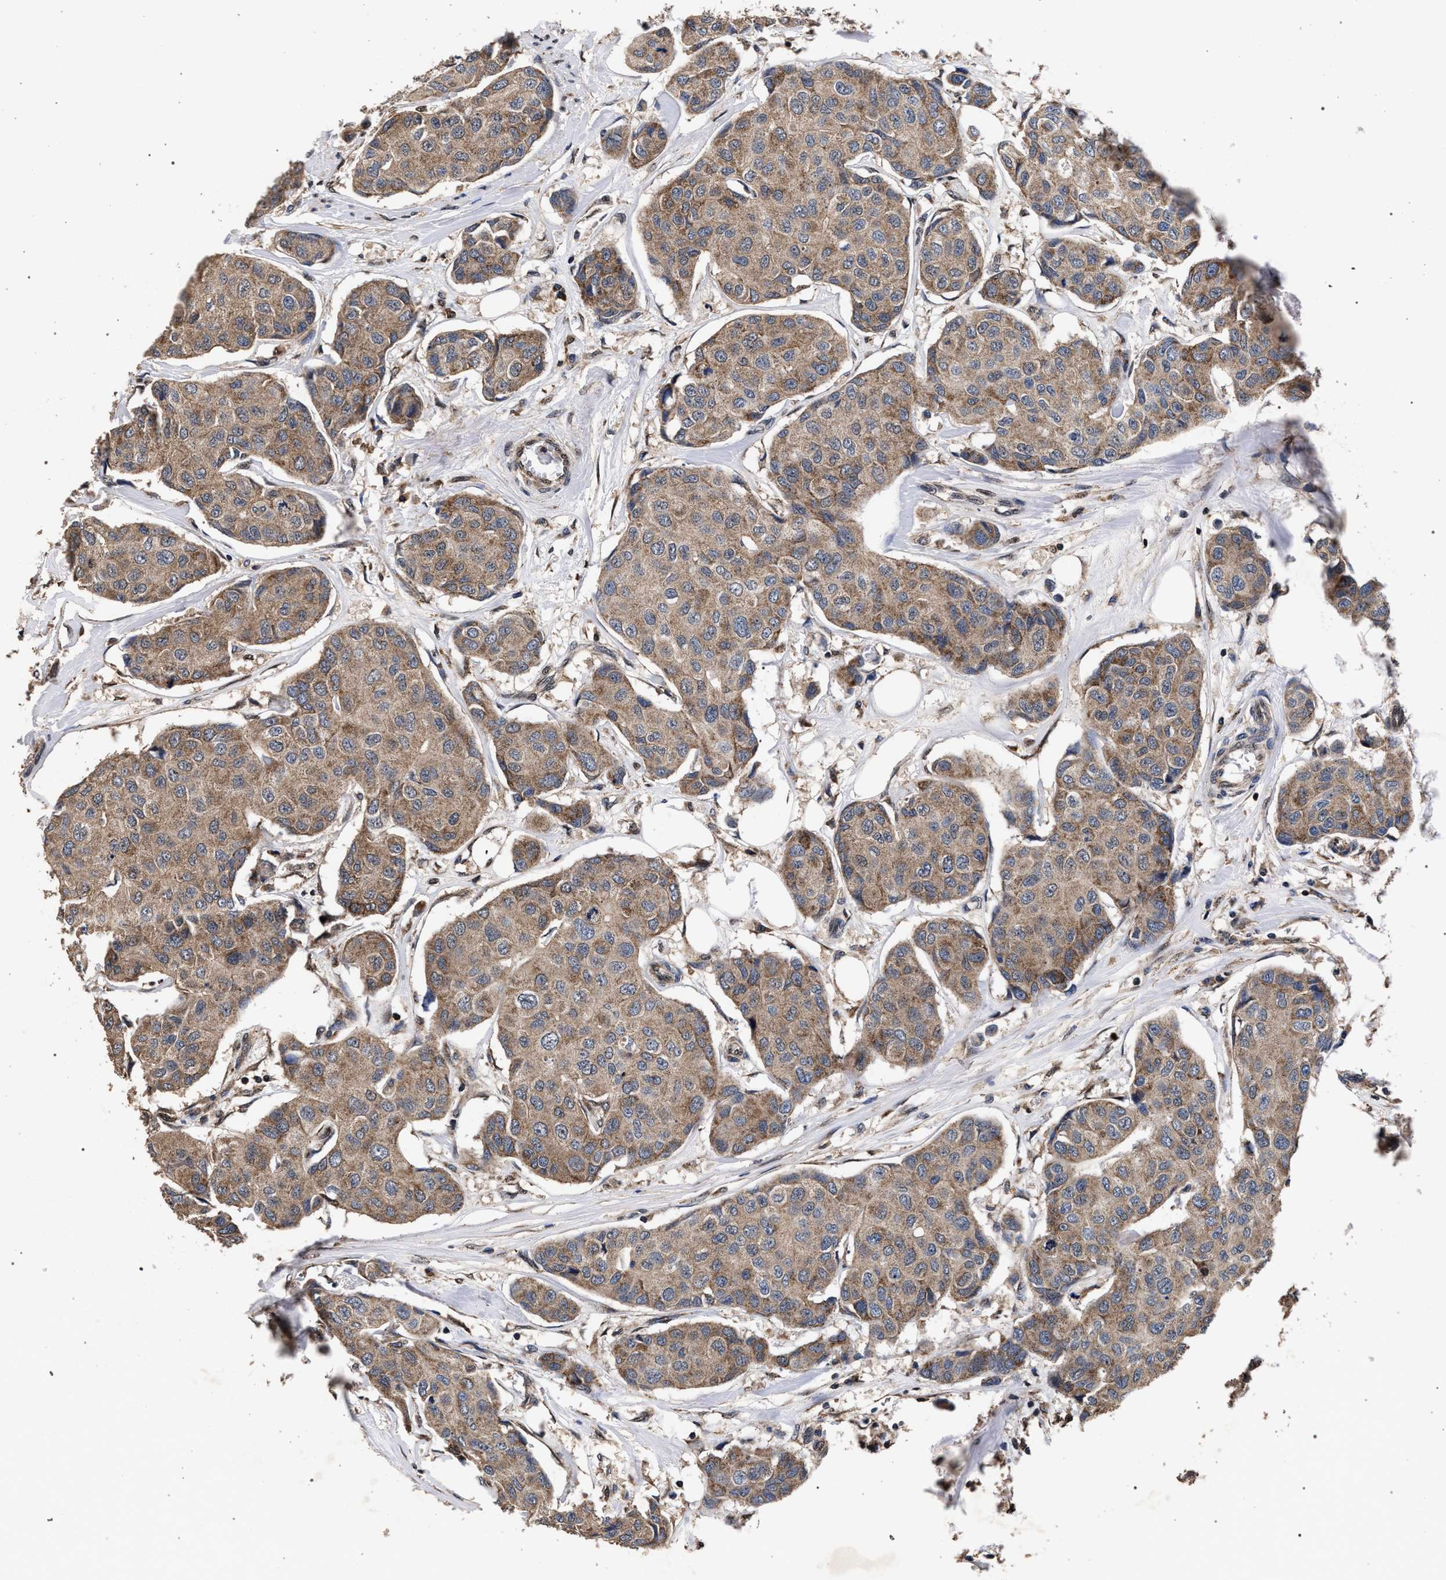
{"staining": {"intensity": "moderate", "quantity": ">75%", "location": "cytoplasmic/membranous"}, "tissue": "breast cancer", "cell_type": "Tumor cells", "image_type": "cancer", "snomed": [{"axis": "morphology", "description": "Duct carcinoma"}, {"axis": "topography", "description": "Breast"}], "caption": "IHC (DAB) staining of human invasive ductal carcinoma (breast) shows moderate cytoplasmic/membranous protein positivity in about >75% of tumor cells.", "gene": "ACOX1", "patient": {"sex": "female", "age": 80}}